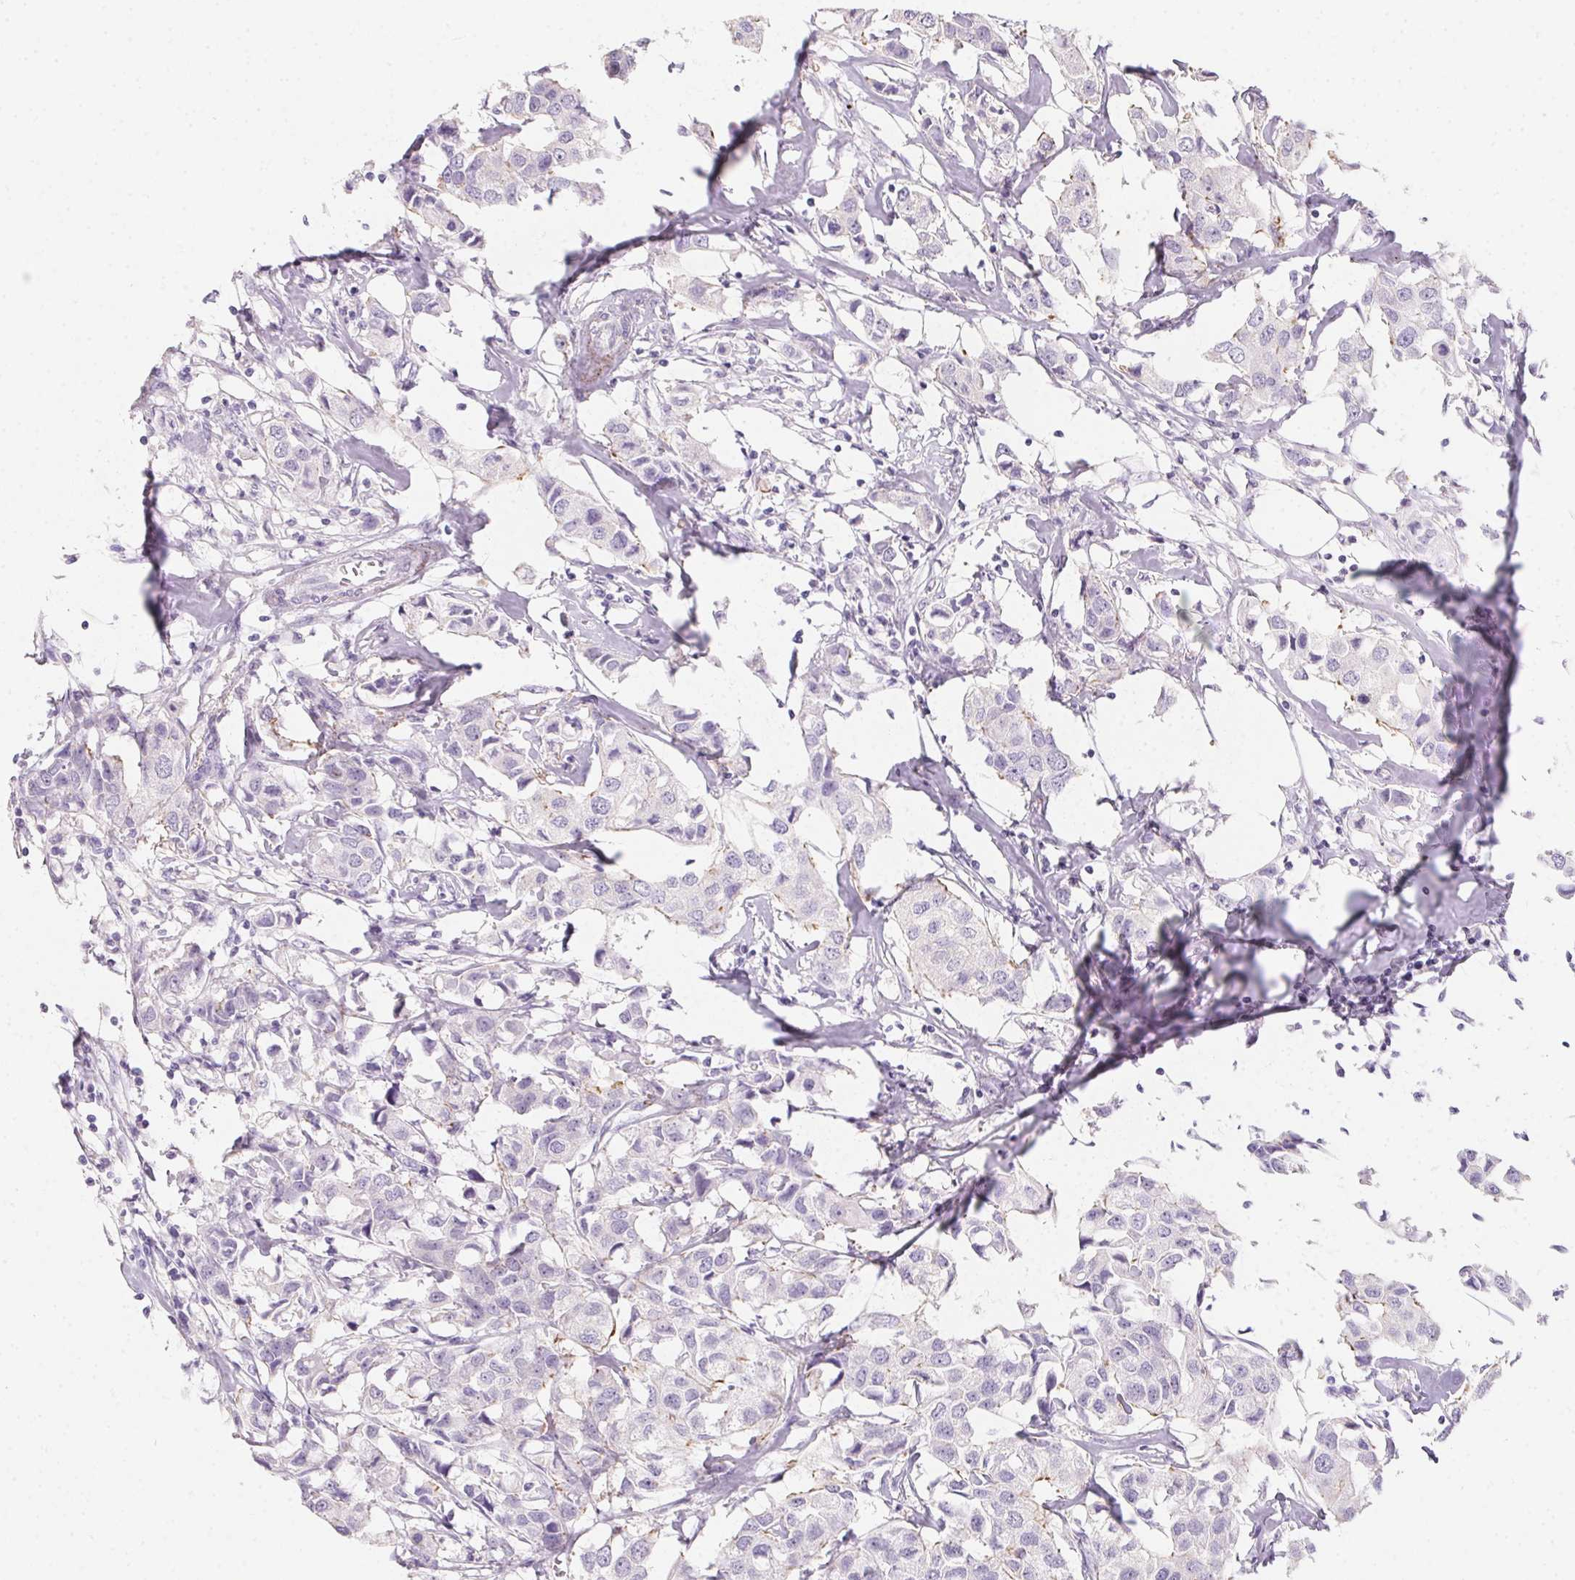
{"staining": {"intensity": "negative", "quantity": "none", "location": "none"}, "tissue": "breast cancer", "cell_type": "Tumor cells", "image_type": "cancer", "snomed": [{"axis": "morphology", "description": "Duct carcinoma"}, {"axis": "topography", "description": "Breast"}], "caption": "Tumor cells show no significant staining in intraductal carcinoma (breast). (DAB IHC, high magnification).", "gene": "MYL4", "patient": {"sex": "female", "age": 80}}